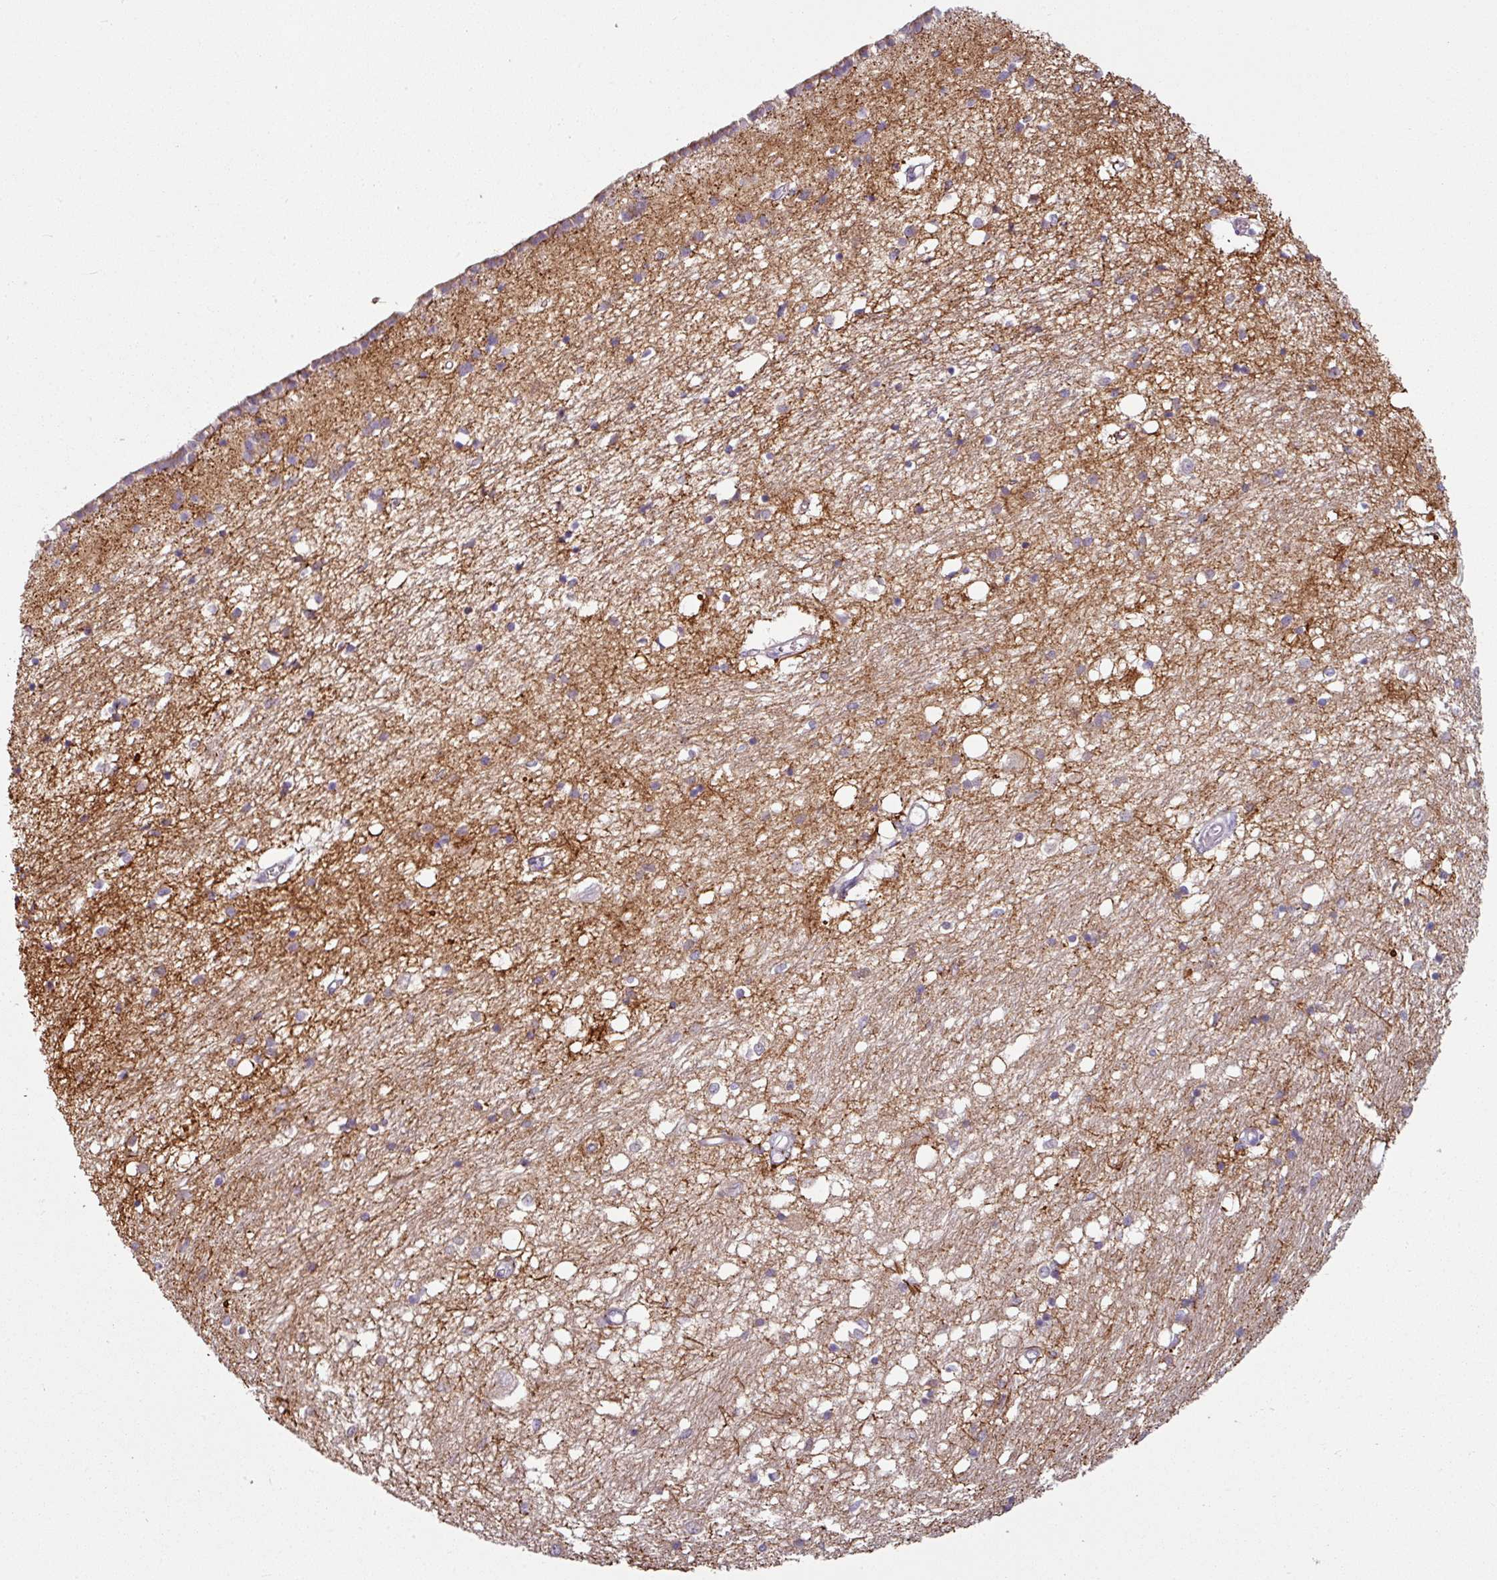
{"staining": {"intensity": "weak", "quantity": "<25%", "location": "cytoplasmic/membranous"}, "tissue": "caudate", "cell_type": "Glial cells", "image_type": "normal", "snomed": [{"axis": "morphology", "description": "Normal tissue, NOS"}, {"axis": "topography", "description": "Lateral ventricle wall"}], "caption": "Histopathology image shows no significant protein positivity in glial cells of unremarkable caudate.", "gene": "MTMR14", "patient": {"sex": "male", "age": 70}}